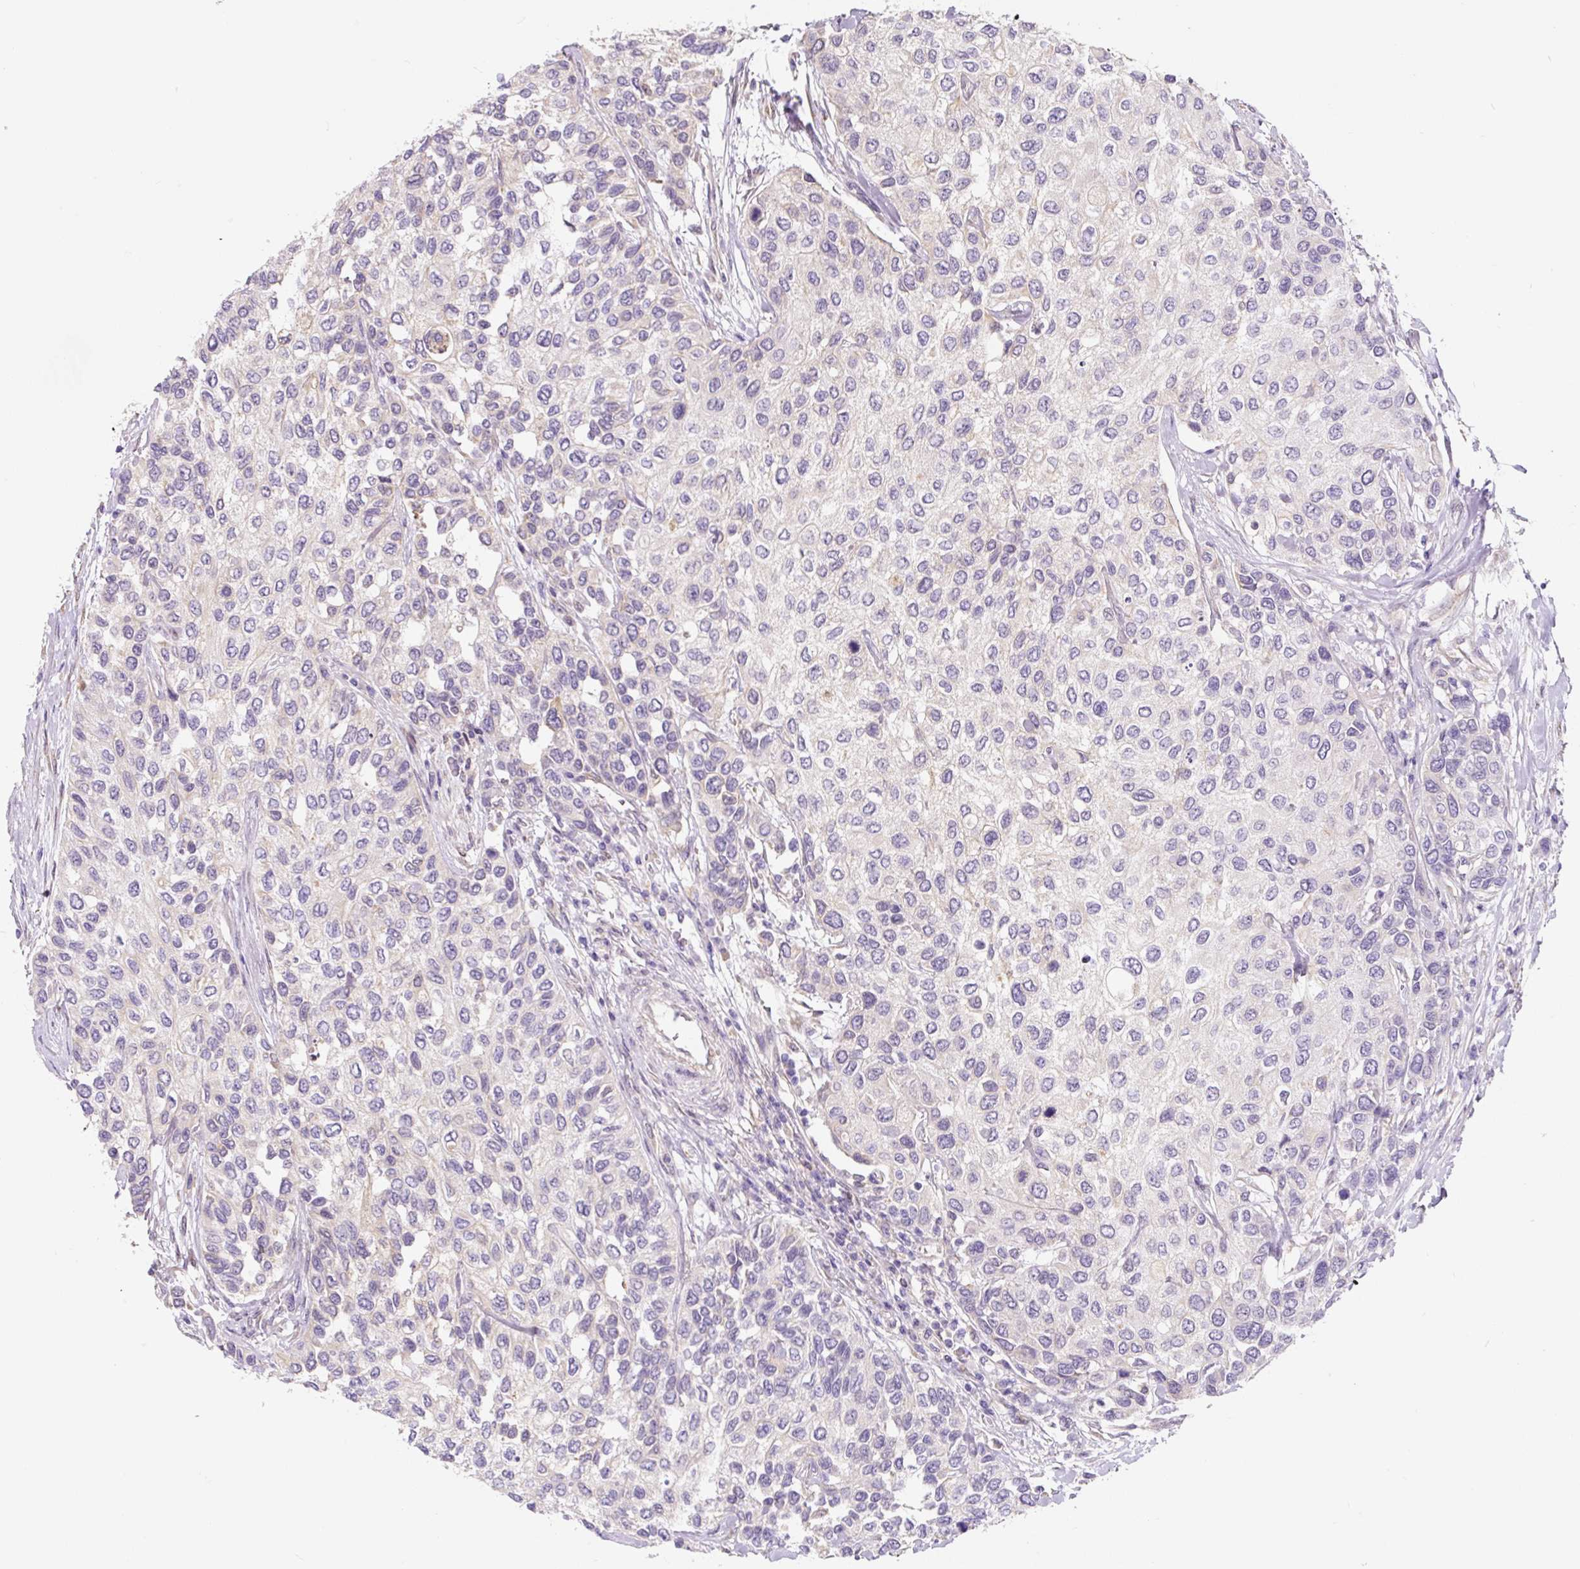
{"staining": {"intensity": "negative", "quantity": "none", "location": "none"}, "tissue": "urothelial cancer", "cell_type": "Tumor cells", "image_type": "cancer", "snomed": [{"axis": "morphology", "description": "Normal tissue, NOS"}, {"axis": "morphology", "description": "Urothelial carcinoma, High grade"}, {"axis": "topography", "description": "Vascular tissue"}, {"axis": "topography", "description": "Urinary bladder"}], "caption": "High magnification brightfield microscopy of high-grade urothelial carcinoma stained with DAB (brown) and counterstained with hematoxylin (blue): tumor cells show no significant staining.", "gene": "ASRGL1", "patient": {"sex": "female", "age": 56}}